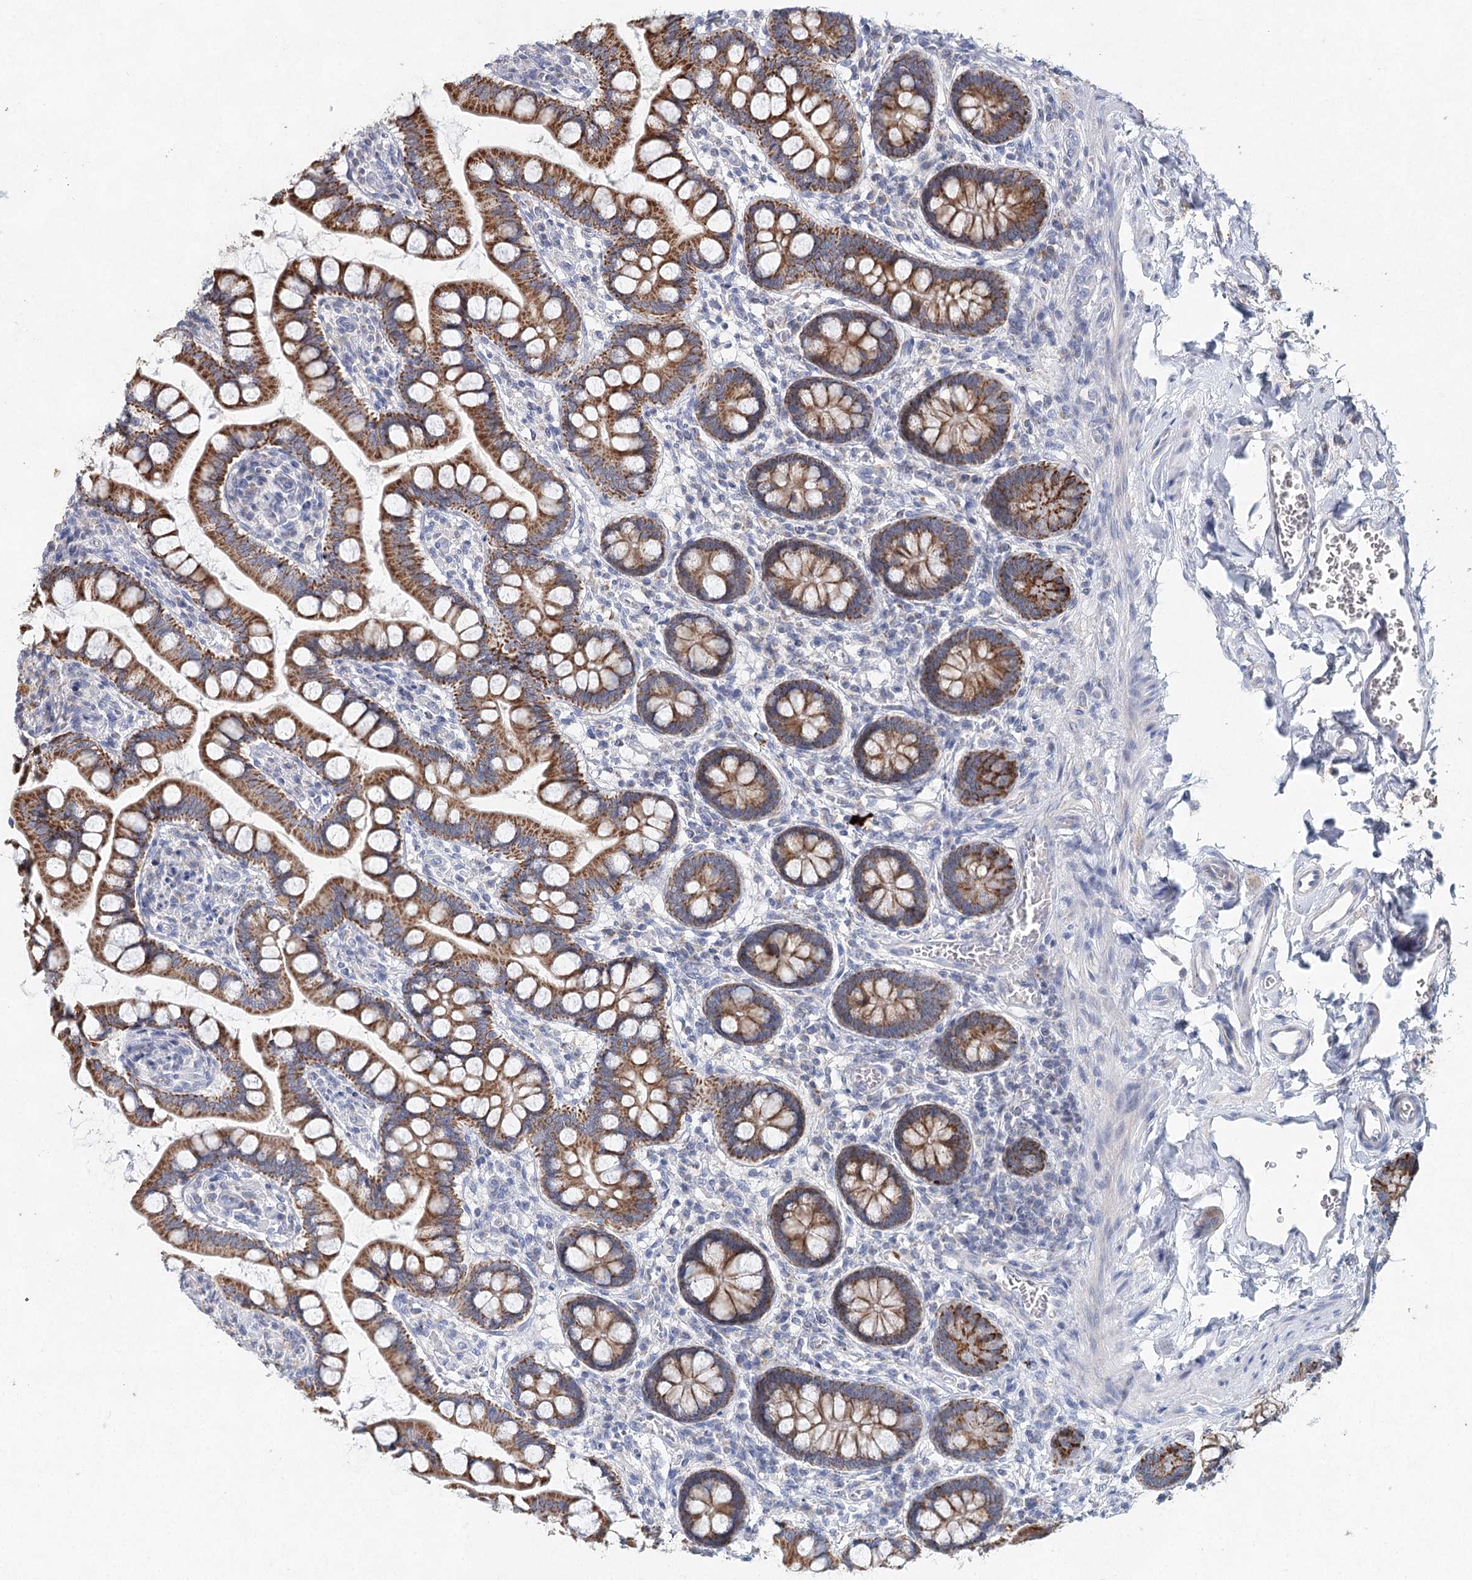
{"staining": {"intensity": "moderate", "quantity": ">75%", "location": "cytoplasmic/membranous"}, "tissue": "small intestine", "cell_type": "Glandular cells", "image_type": "normal", "snomed": [{"axis": "morphology", "description": "Normal tissue, NOS"}, {"axis": "topography", "description": "Small intestine"}], "caption": "Protein expression by immunohistochemistry (IHC) shows moderate cytoplasmic/membranous expression in about >75% of glandular cells in normal small intestine. (DAB (3,3'-diaminobenzidine) IHC, brown staining for protein, blue staining for nuclei).", "gene": "XPO6", "patient": {"sex": "male", "age": 52}}